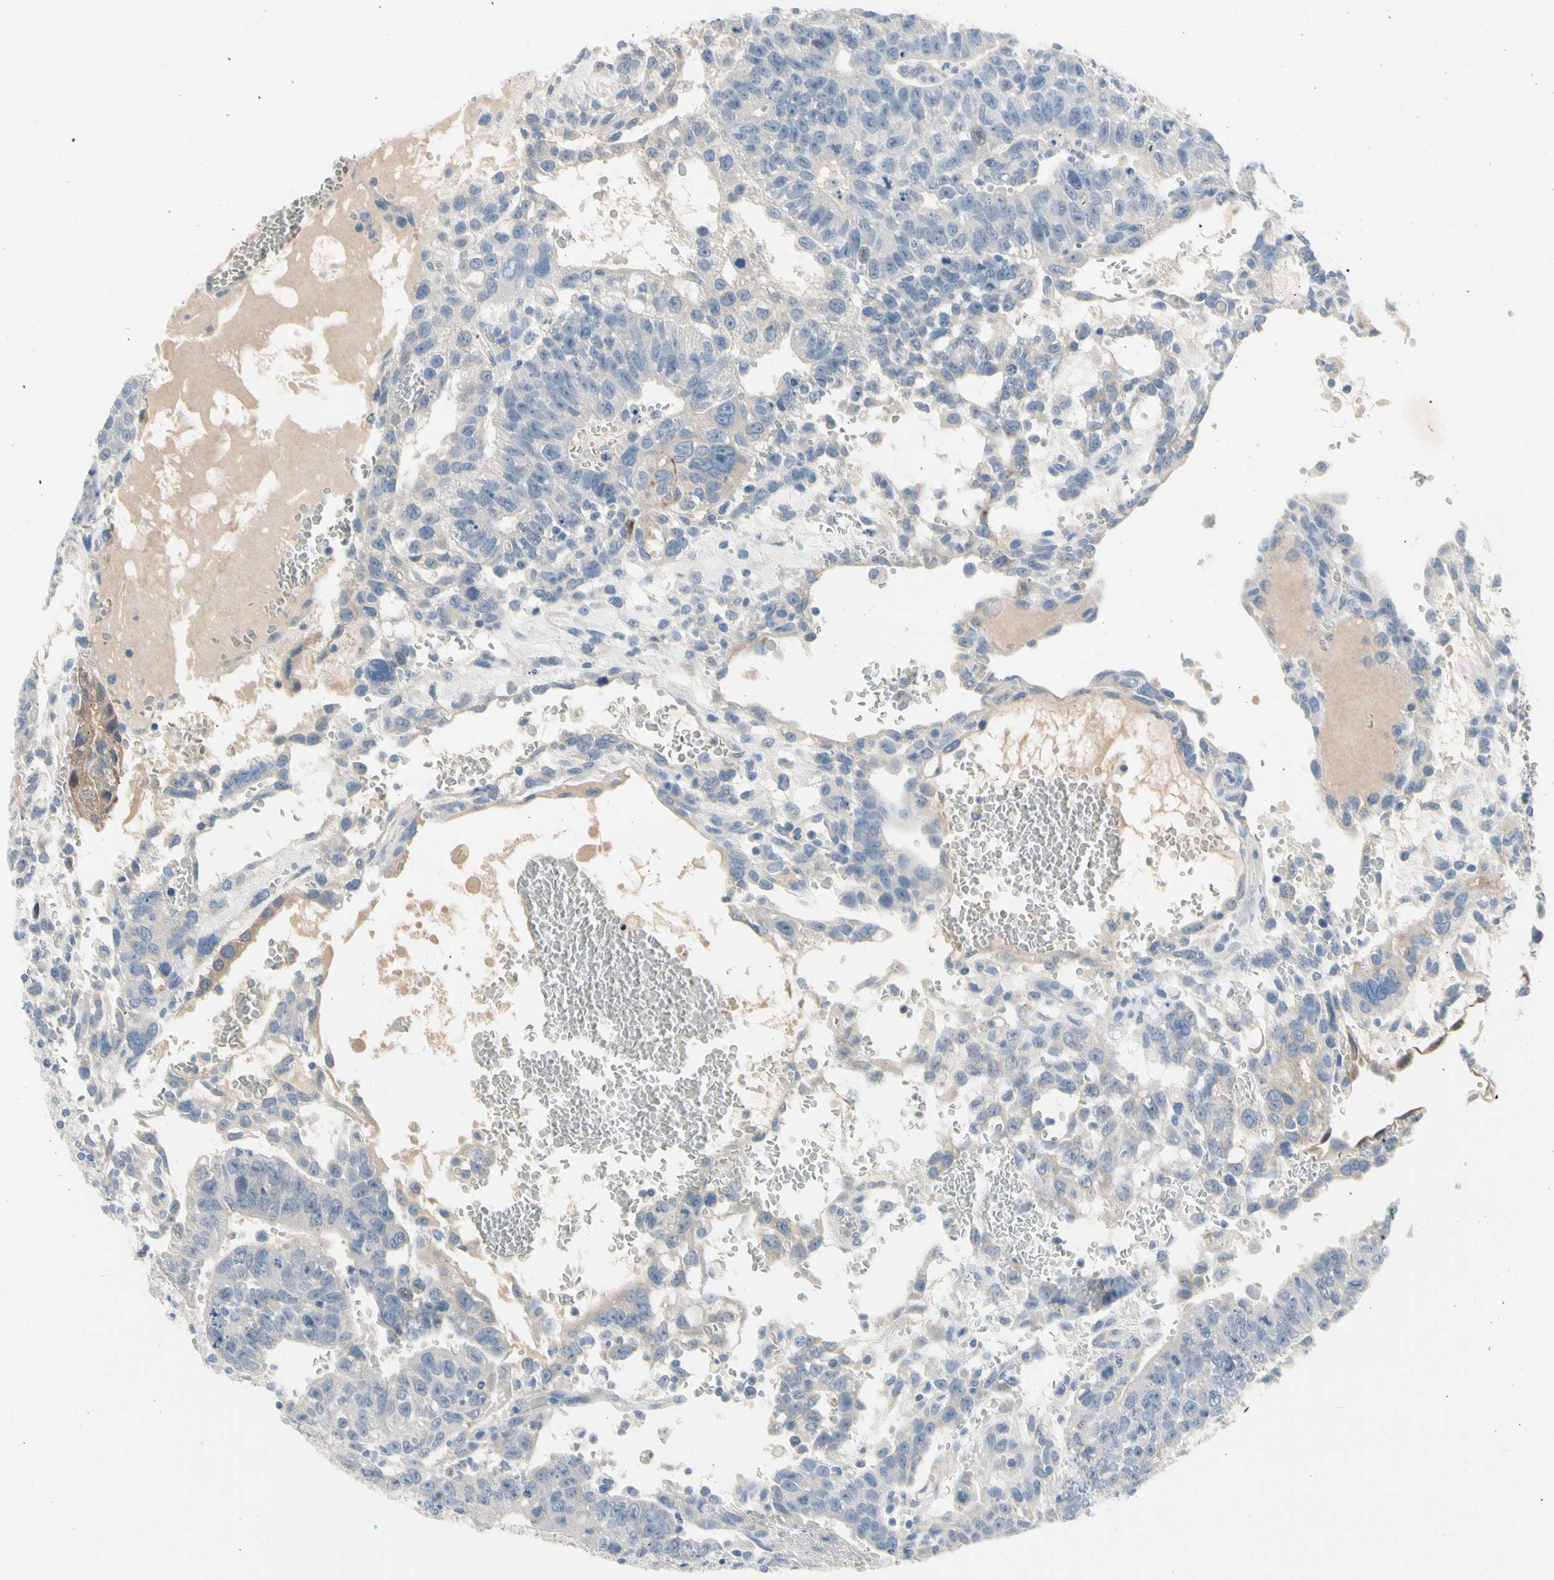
{"staining": {"intensity": "negative", "quantity": "none", "location": "none"}, "tissue": "testis cancer", "cell_type": "Tumor cells", "image_type": "cancer", "snomed": [{"axis": "morphology", "description": "Seminoma, NOS"}, {"axis": "morphology", "description": "Carcinoma, Embryonal, NOS"}, {"axis": "topography", "description": "Testis"}], "caption": "The photomicrograph demonstrates no staining of tumor cells in seminoma (testis).", "gene": "MARK1", "patient": {"sex": "male", "age": 52}}